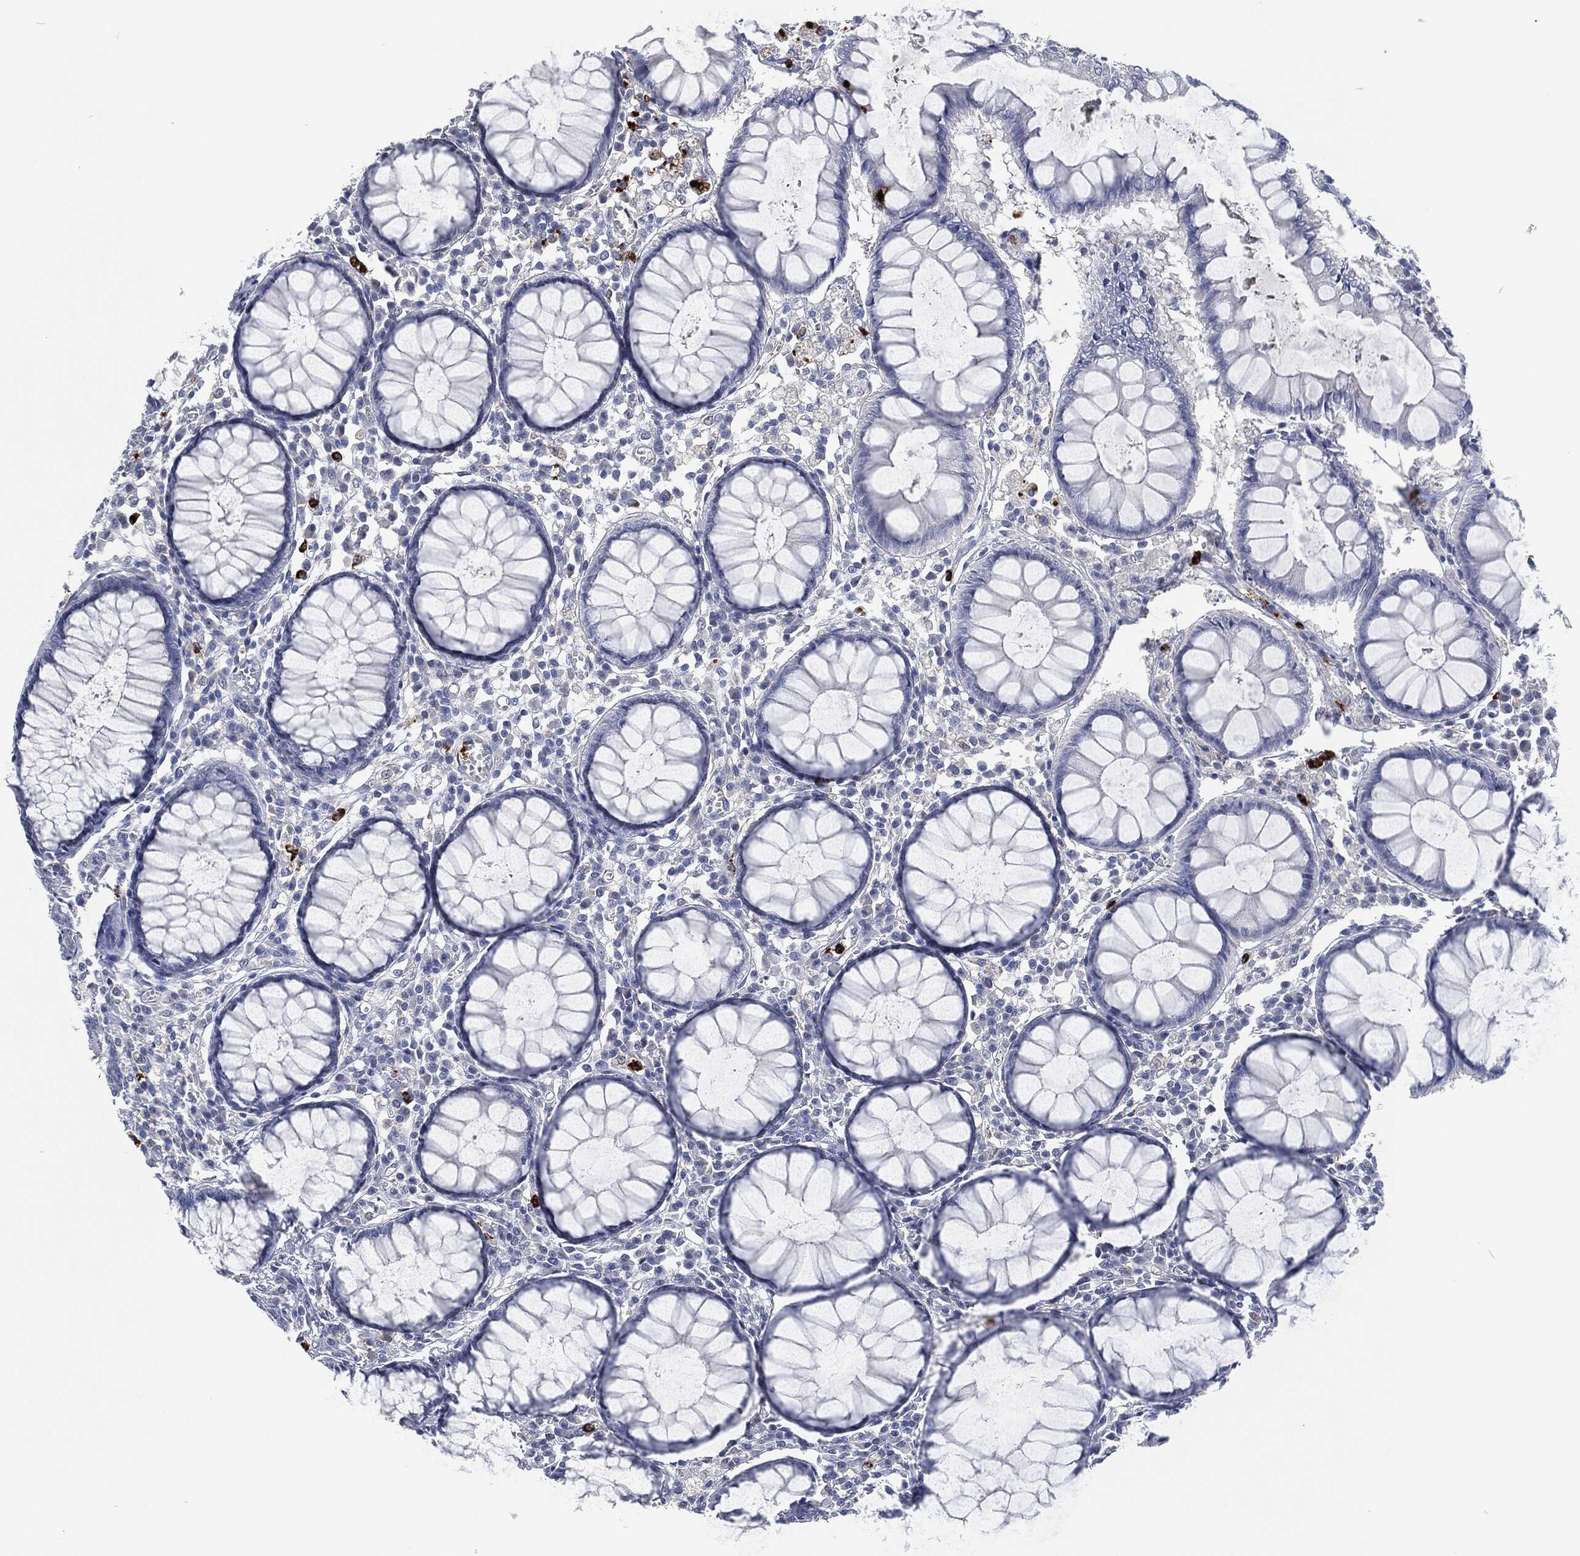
{"staining": {"intensity": "negative", "quantity": "none", "location": "none"}, "tissue": "colon", "cell_type": "Endothelial cells", "image_type": "normal", "snomed": [{"axis": "morphology", "description": "Normal tissue, NOS"}, {"axis": "topography", "description": "Colon"}], "caption": "There is no significant staining in endothelial cells of colon. (DAB immunohistochemistry (IHC) visualized using brightfield microscopy, high magnification).", "gene": "MPO", "patient": {"sex": "male", "age": 65}}